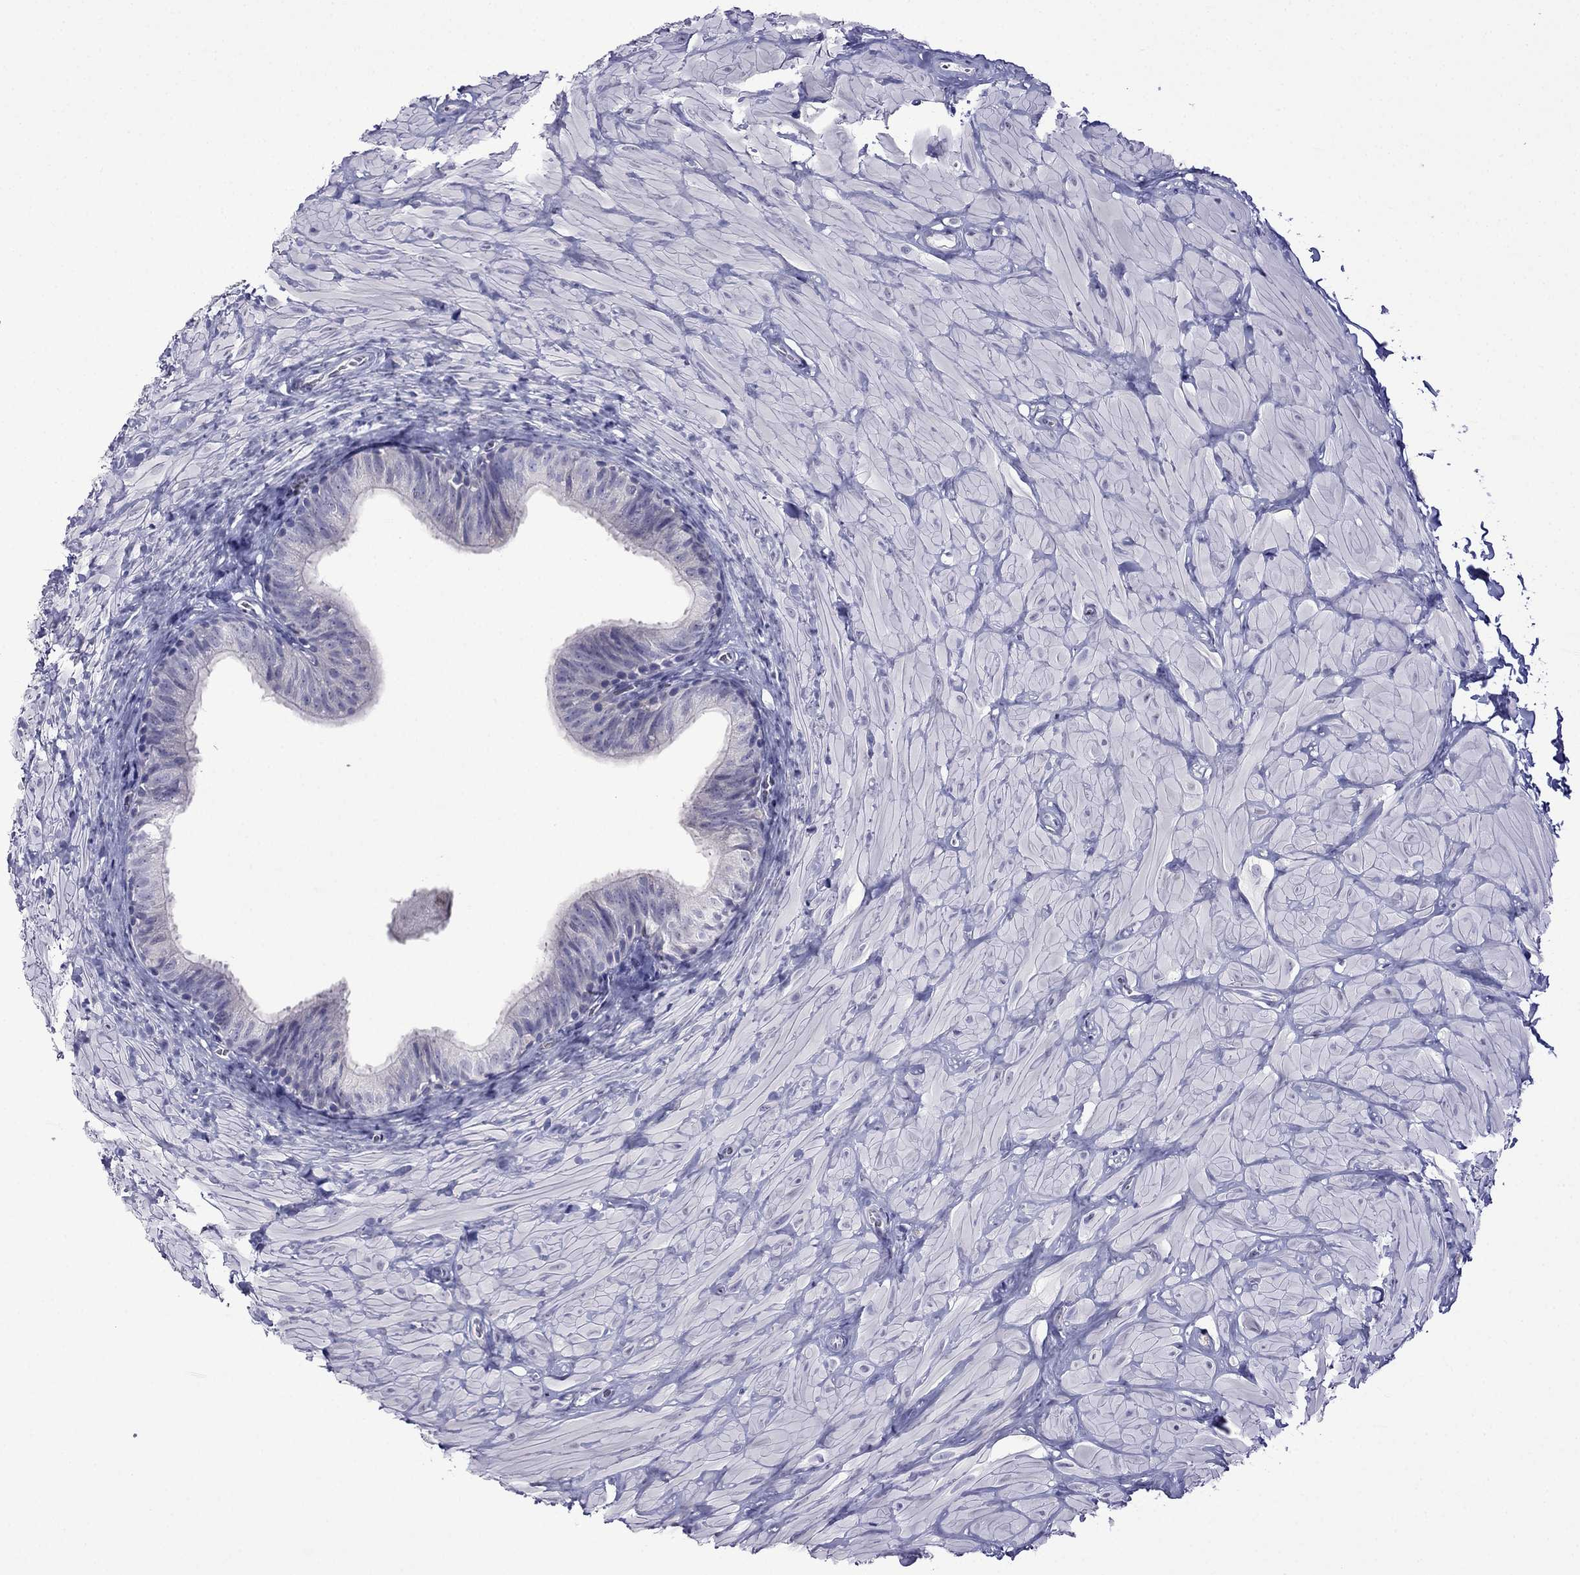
{"staining": {"intensity": "negative", "quantity": "none", "location": "none"}, "tissue": "epididymis", "cell_type": "Glandular cells", "image_type": "normal", "snomed": [{"axis": "morphology", "description": "Normal tissue, NOS"}, {"axis": "topography", "description": "Epididymis"}, {"axis": "topography", "description": "Vas deferens"}], "caption": "This histopathology image is of unremarkable epididymis stained with immunohistochemistry (IHC) to label a protein in brown with the nuclei are counter-stained blue. There is no positivity in glandular cells.", "gene": "CDHR4", "patient": {"sex": "male", "age": 23}}